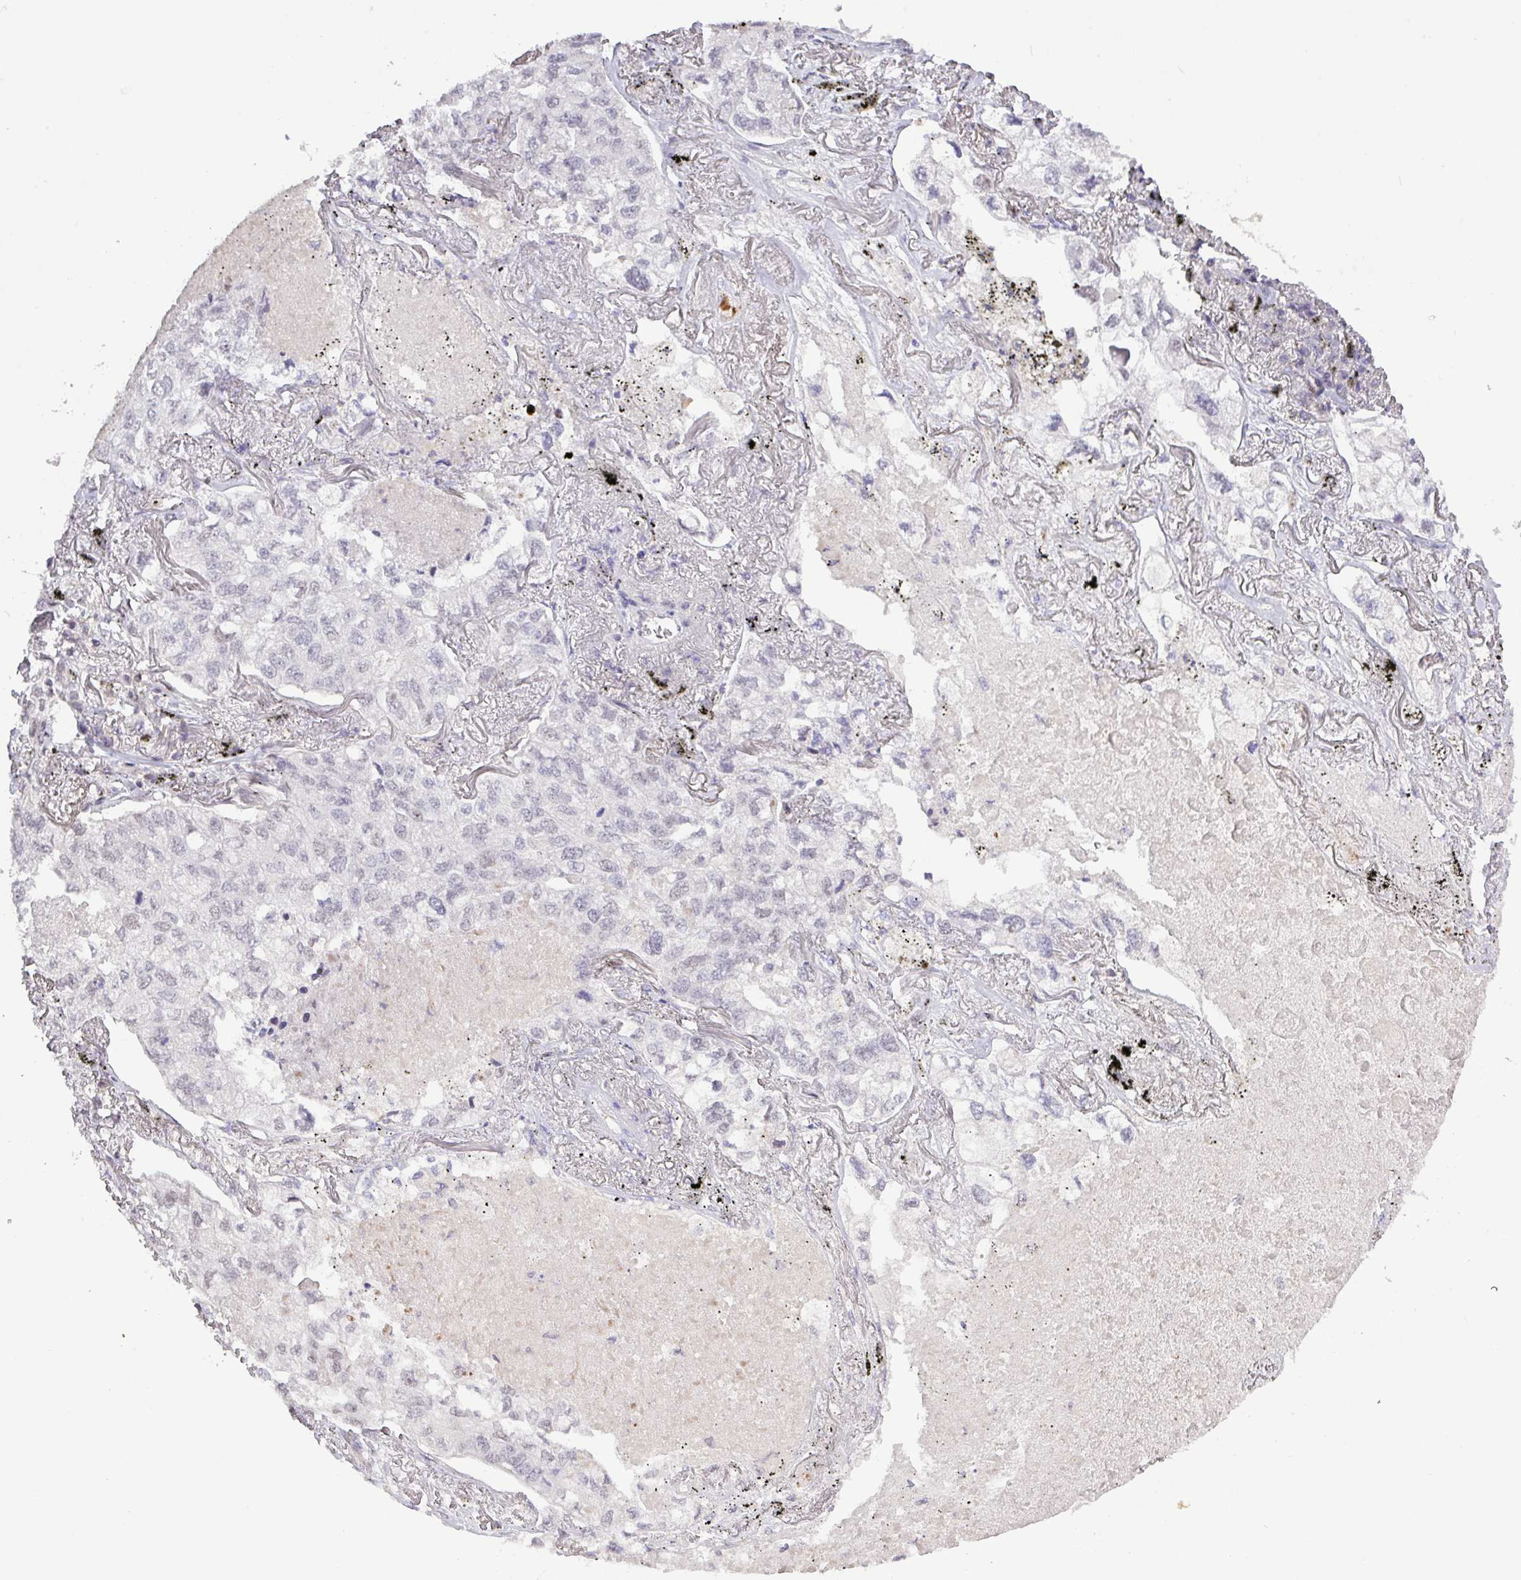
{"staining": {"intensity": "weak", "quantity": "<25%", "location": "cytoplasmic/membranous"}, "tissue": "lung cancer", "cell_type": "Tumor cells", "image_type": "cancer", "snomed": [{"axis": "morphology", "description": "Adenocarcinoma, NOS"}, {"axis": "topography", "description": "Lung"}], "caption": "Human lung cancer stained for a protein using immunohistochemistry (IHC) exhibits no staining in tumor cells.", "gene": "RTL3", "patient": {"sex": "male", "age": 65}}